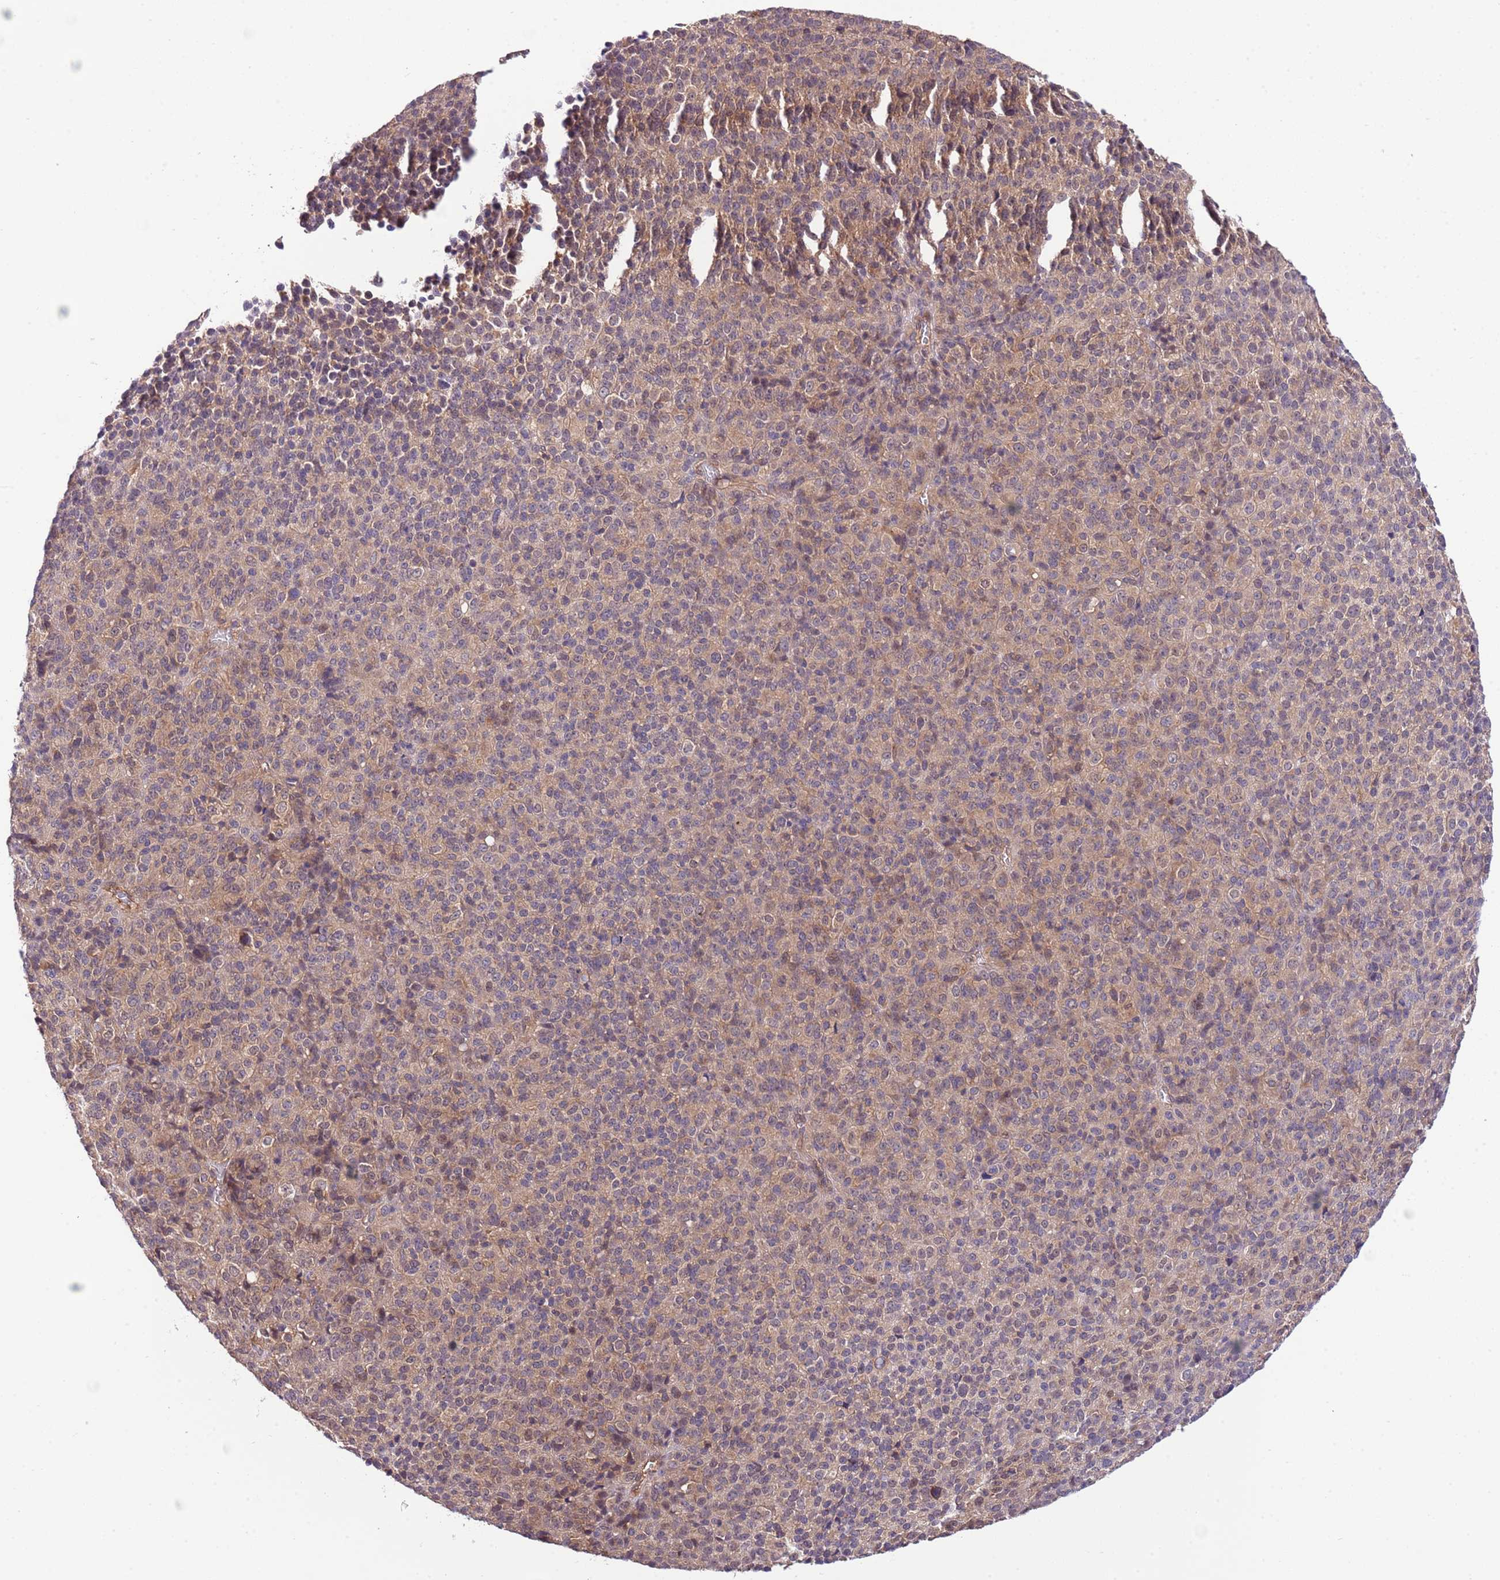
{"staining": {"intensity": "moderate", "quantity": "<25%", "location": "cytoplasmic/membranous,nuclear"}, "tissue": "melanoma", "cell_type": "Tumor cells", "image_type": "cancer", "snomed": [{"axis": "morphology", "description": "Malignant melanoma, Metastatic site"}, {"axis": "topography", "description": "Brain"}], "caption": "Protein analysis of malignant melanoma (metastatic site) tissue demonstrates moderate cytoplasmic/membranous and nuclear staining in about <25% of tumor cells. The staining is performed using DAB brown chromogen to label protein expression. The nuclei are counter-stained blue using hematoxylin.", "gene": "DONSON", "patient": {"sex": "female", "age": 56}}